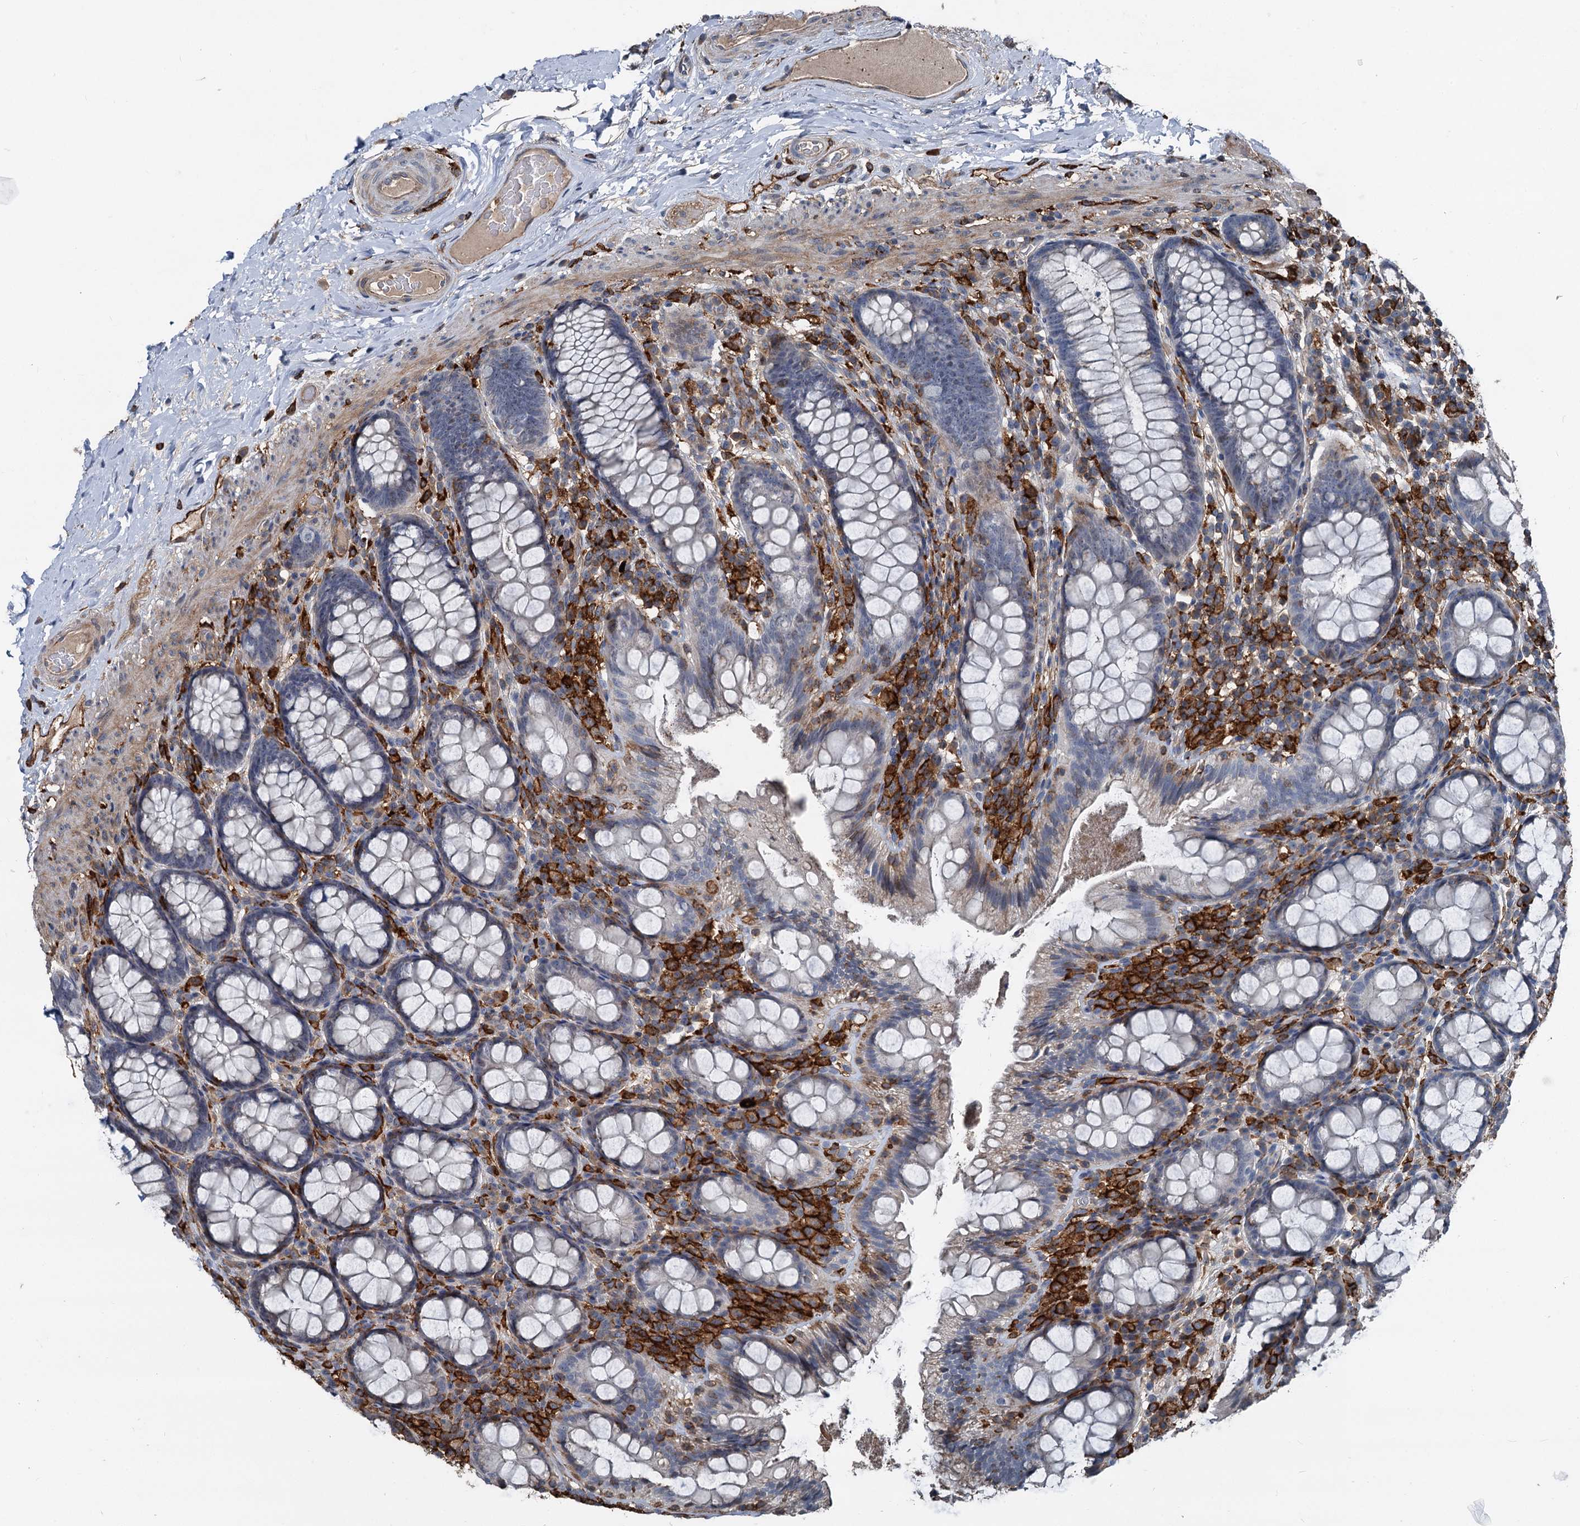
{"staining": {"intensity": "negative", "quantity": "none", "location": "none"}, "tissue": "rectum", "cell_type": "Glandular cells", "image_type": "normal", "snomed": [{"axis": "morphology", "description": "Normal tissue, NOS"}, {"axis": "topography", "description": "Rectum"}], "caption": "This is an IHC image of benign rectum. There is no staining in glandular cells.", "gene": "PLEKHO2", "patient": {"sex": "male", "age": 83}}